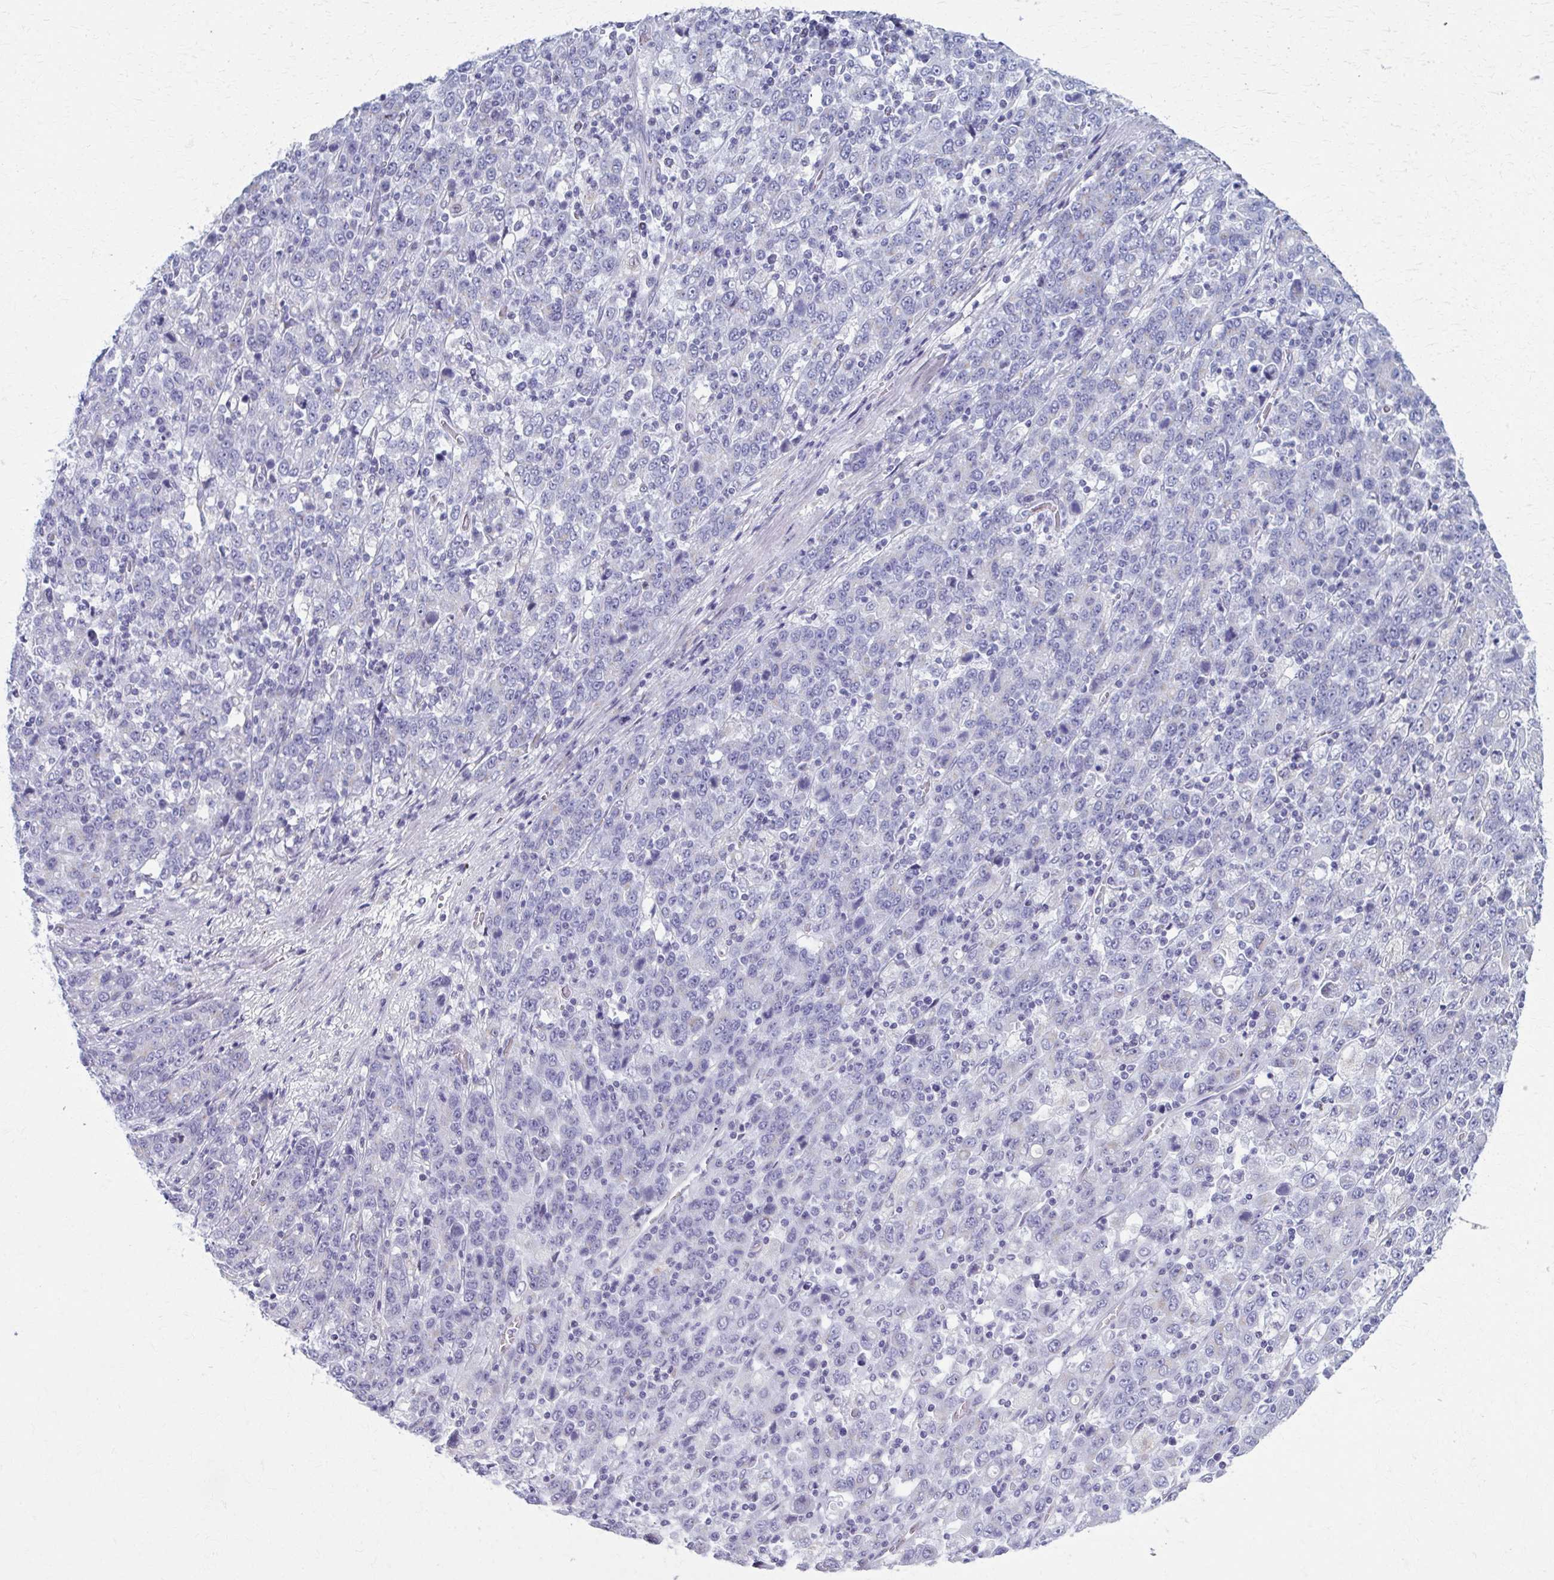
{"staining": {"intensity": "negative", "quantity": "none", "location": "none"}, "tissue": "stomach cancer", "cell_type": "Tumor cells", "image_type": "cancer", "snomed": [{"axis": "morphology", "description": "Adenocarcinoma, NOS"}, {"axis": "topography", "description": "Stomach, upper"}], "caption": "There is no significant positivity in tumor cells of stomach cancer.", "gene": "SCLY", "patient": {"sex": "male", "age": 69}}